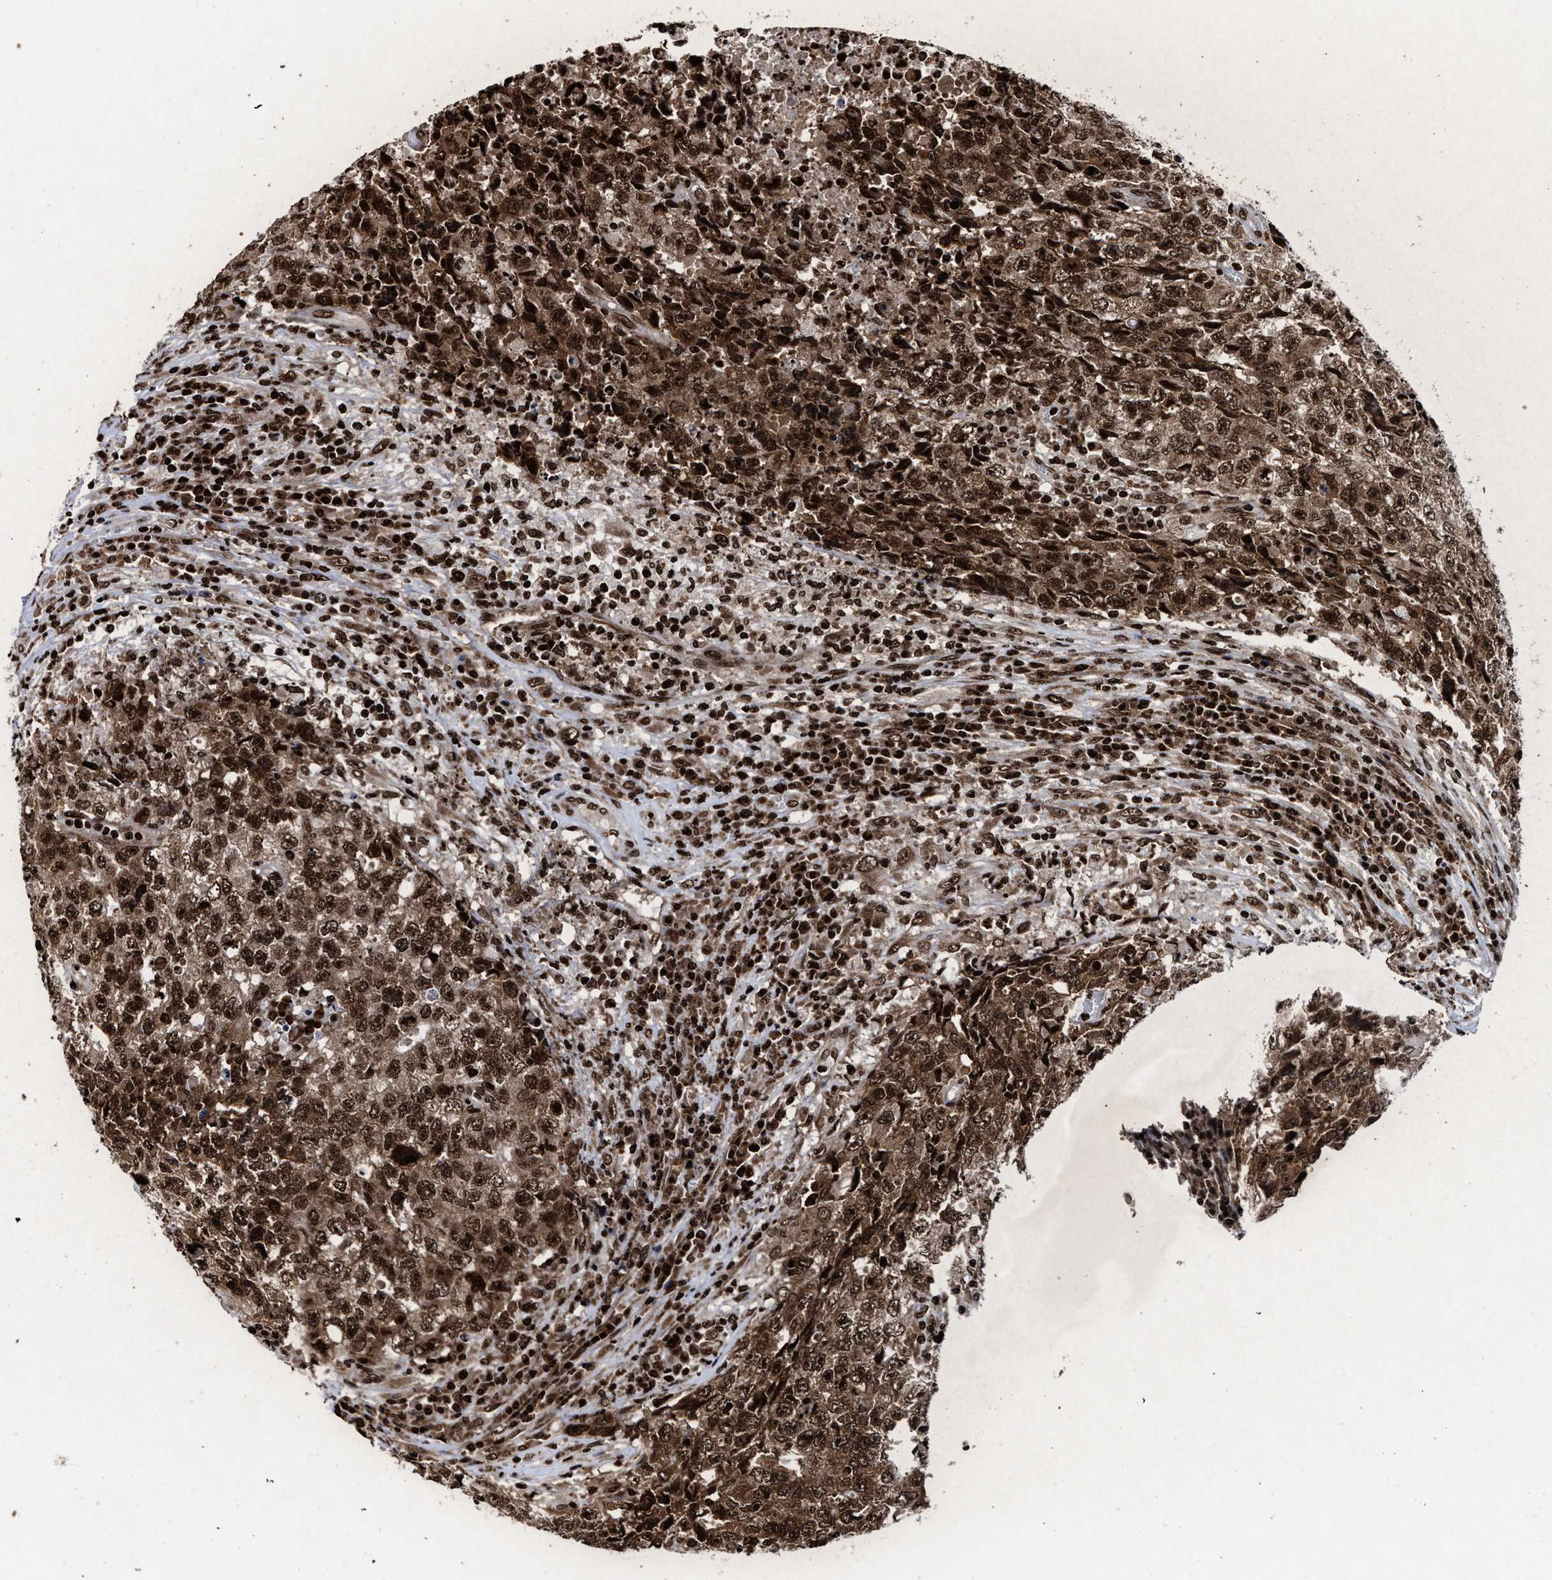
{"staining": {"intensity": "strong", "quantity": ">75%", "location": "cytoplasmic/membranous,nuclear"}, "tissue": "testis cancer", "cell_type": "Tumor cells", "image_type": "cancer", "snomed": [{"axis": "morphology", "description": "Necrosis, NOS"}, {"axis": "morphology", "description": "Carcinoma, Embryonal, NOS"}, {"axis": "topography", "description": "Testis"}], "caption": "This is an image of immunohistochemistry staining of testis cancer (embryonal carcinoma), which shows strong expression in the cytoplasmic/membranous and nuclear of tumor cells.", "gene": "ALYREF", "patient": {"sex": "male", "age": 19}}